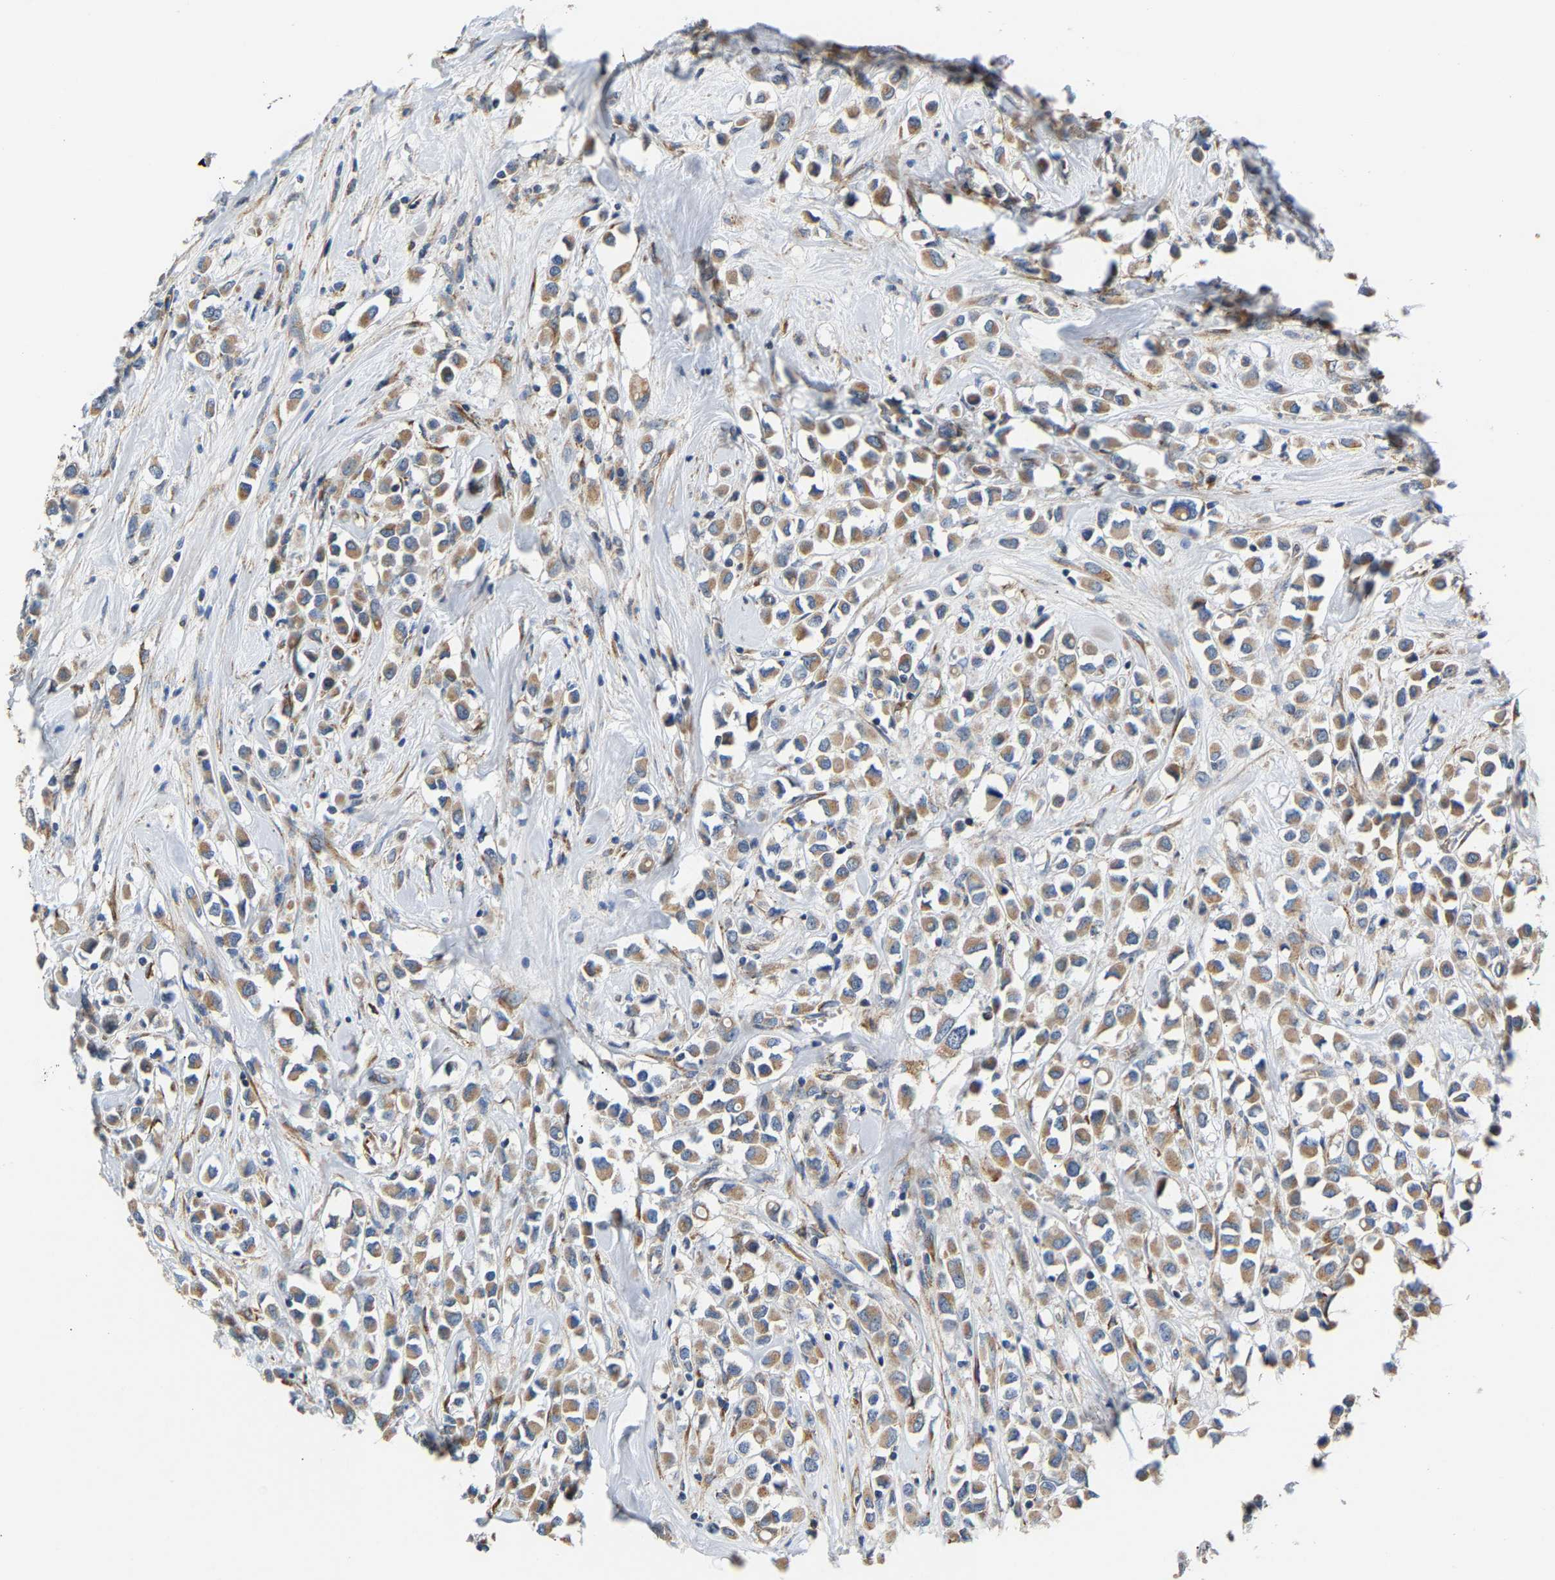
{"staining": {"intensity": "moderate", "quantity": ">75%", "location": "cytoplasmic/membranous"}, "tissue": "breast cancer", "cell_type": "Tumor cells", "image_type": "cancer", "snomed": [{"axis": "morphology", "description": "Duct carcinoma"}, {"axis": "topography", "description": "Breast"}], "caption": "This is a micrograph of immunohistochemistry staining of breast infiltrating ductal carcinoma, which shows moderate positivity in the cytoplasmic/membranous of tumor cells.", "gene": "TMEM168", "patient": {"sex": "female", "age": 61}}